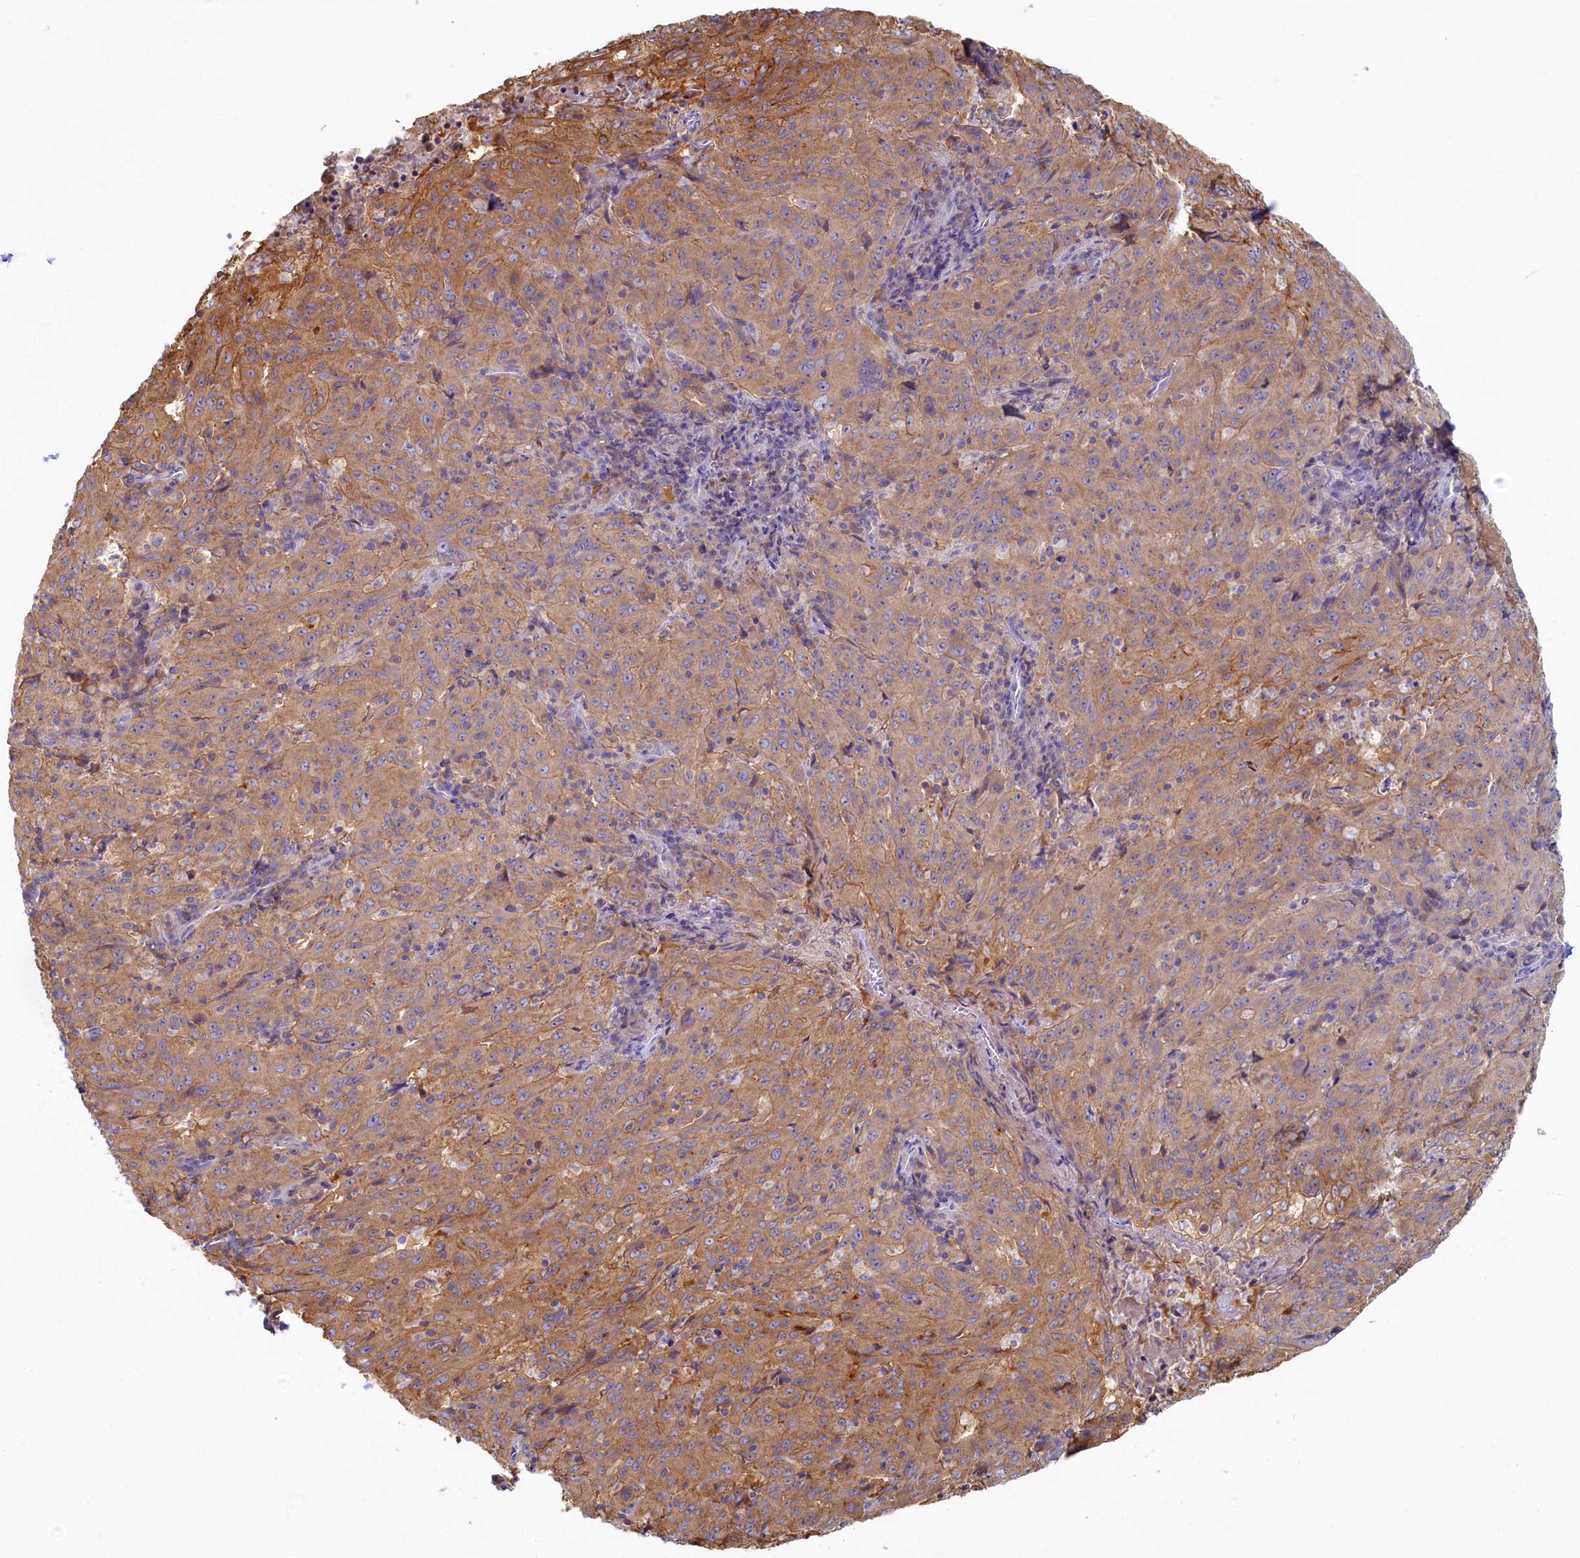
{"staining": {"intensity": "moderate", "quantity": ">75%", "location": "cytoplasmic/membranous"}, "tissue": "pancreatic cancer", "cell_type": "Tumor cells", "image_type": "cancer", "snomed": [{"axis": "morphology", "description": "Adenocarcinoma, NOS"}, {"axis": "topography", "description": "Pancreas"}], "caption": "Immunohistochemistry (IHC) photomicrograph of human adenocarcinoma (pancreatic) stained for a protein (brown), which exhibits medium levels of moderate cytoplasmic/membranous positivity in about >75% of tumor cells.", "gene": "TIMM8B", "patient": {"sex": "male", "age": 63}}